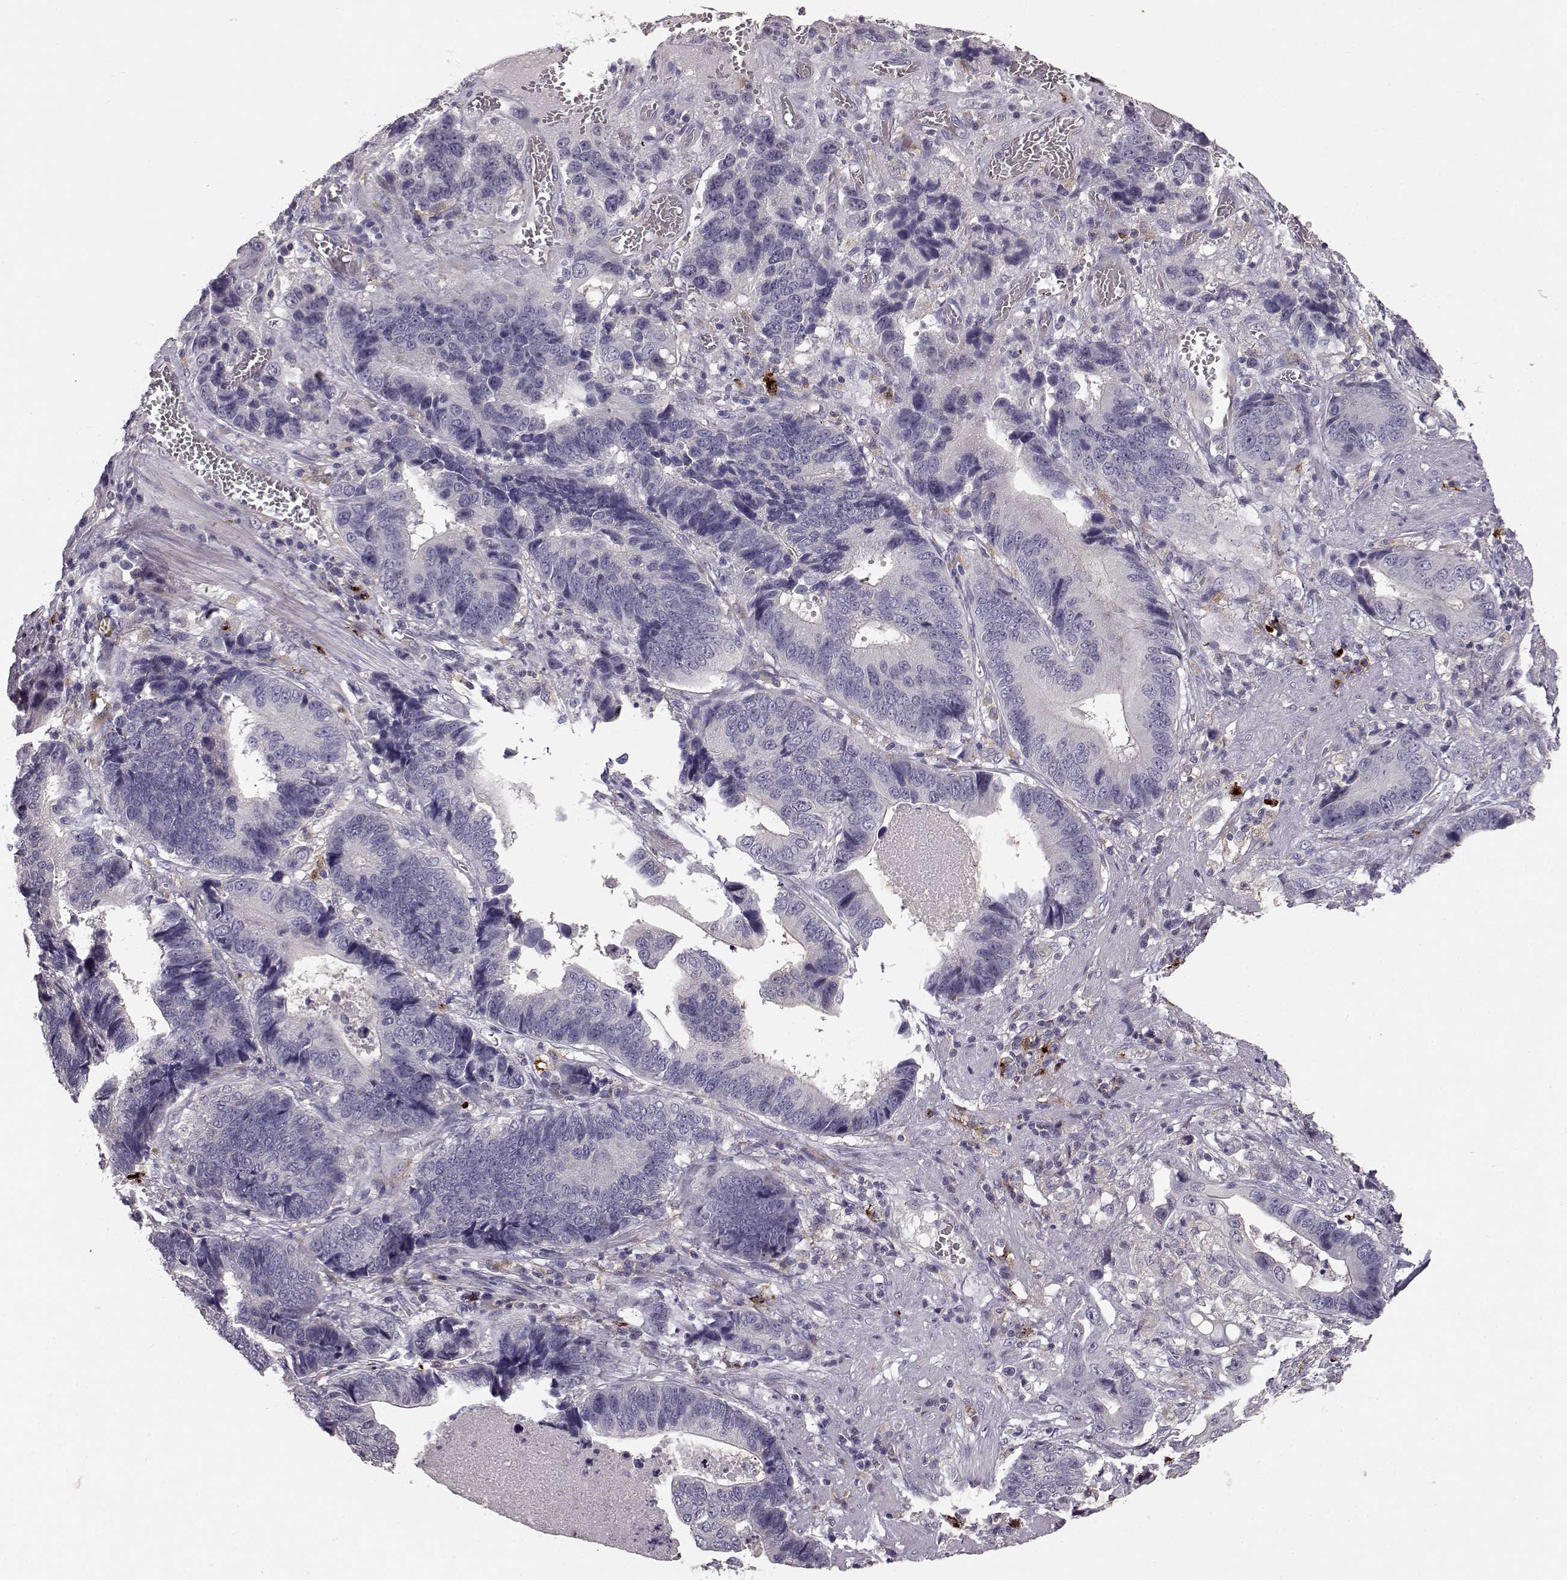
{"staining": {"intensity": "negative", "quantity": "none", "location": "none"}, "tissue": "stomach cancer", "cell_type": "Tumor cells", "image_type": "cancer", "snomed": [{"axis": "morphology", "description": "Adenocarcinoma, NOS"}, {"axis": "topography", "description": "Stomach"}], "caption": "The histopathology image displays no significant expression in tumor cells of stomach cancer (adenocarcinoma).", "gene": "CCNF", "patient": {"sex": "male", "age": 84}}